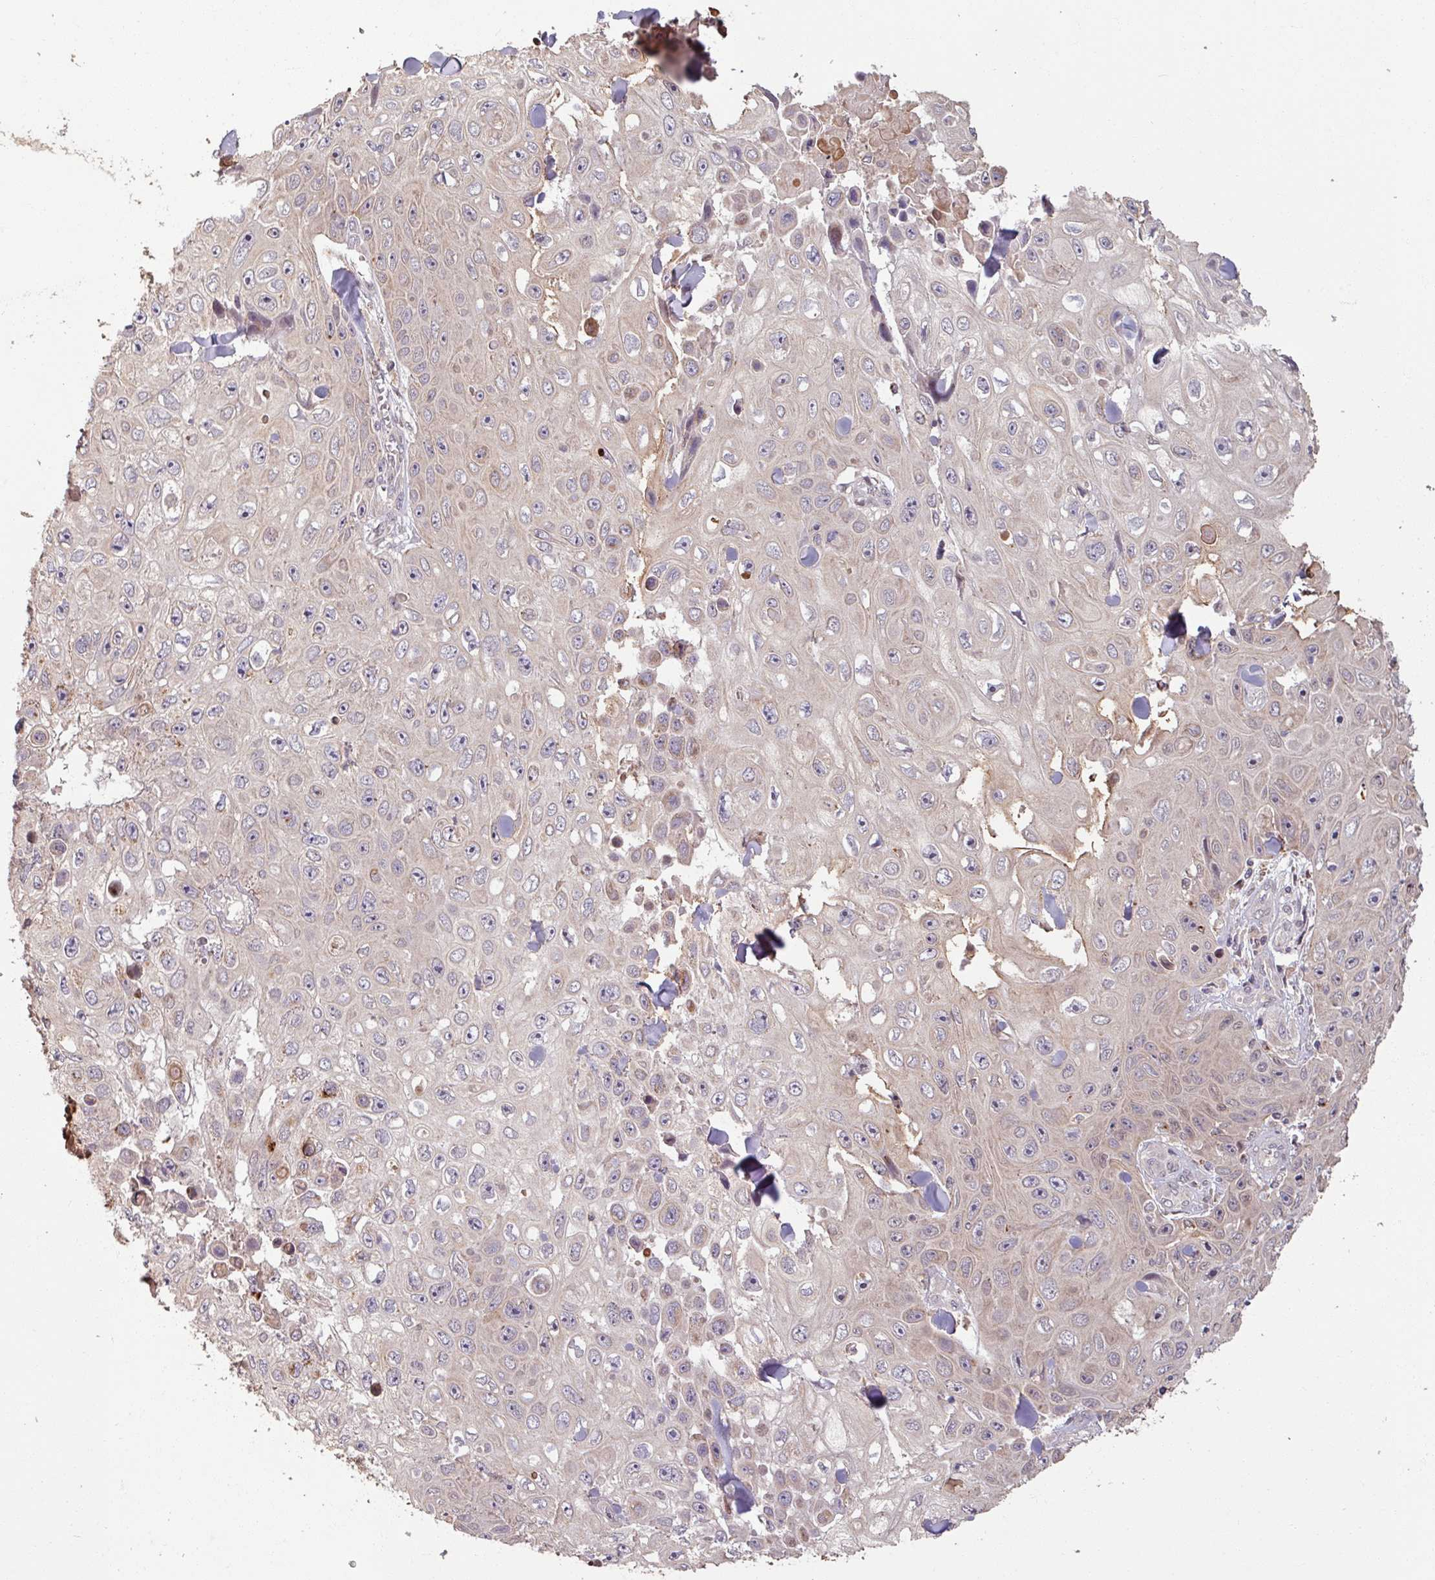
{"staining": {"intensity": "weak", "quantity": "<25%", "location": "cytoplasmic/membranous"}, "tissue": "skin cancer", "cell_type": "Tumor cells", "image_type": "cancer", "snomed": [{"axis": "morphology", "description": "Squamous cell carcinoma, NOS"}, {"axis": "topography", "description": "Skin"}], "caption": "An immunohistochemistry photomicrograph of skin squamous cell carcinoma is shown. There is no staining in tumor cells of skin squamous cell carcinoma.", "gene": "OR6B1", "patient": {"sex": "male", "age": 82}}